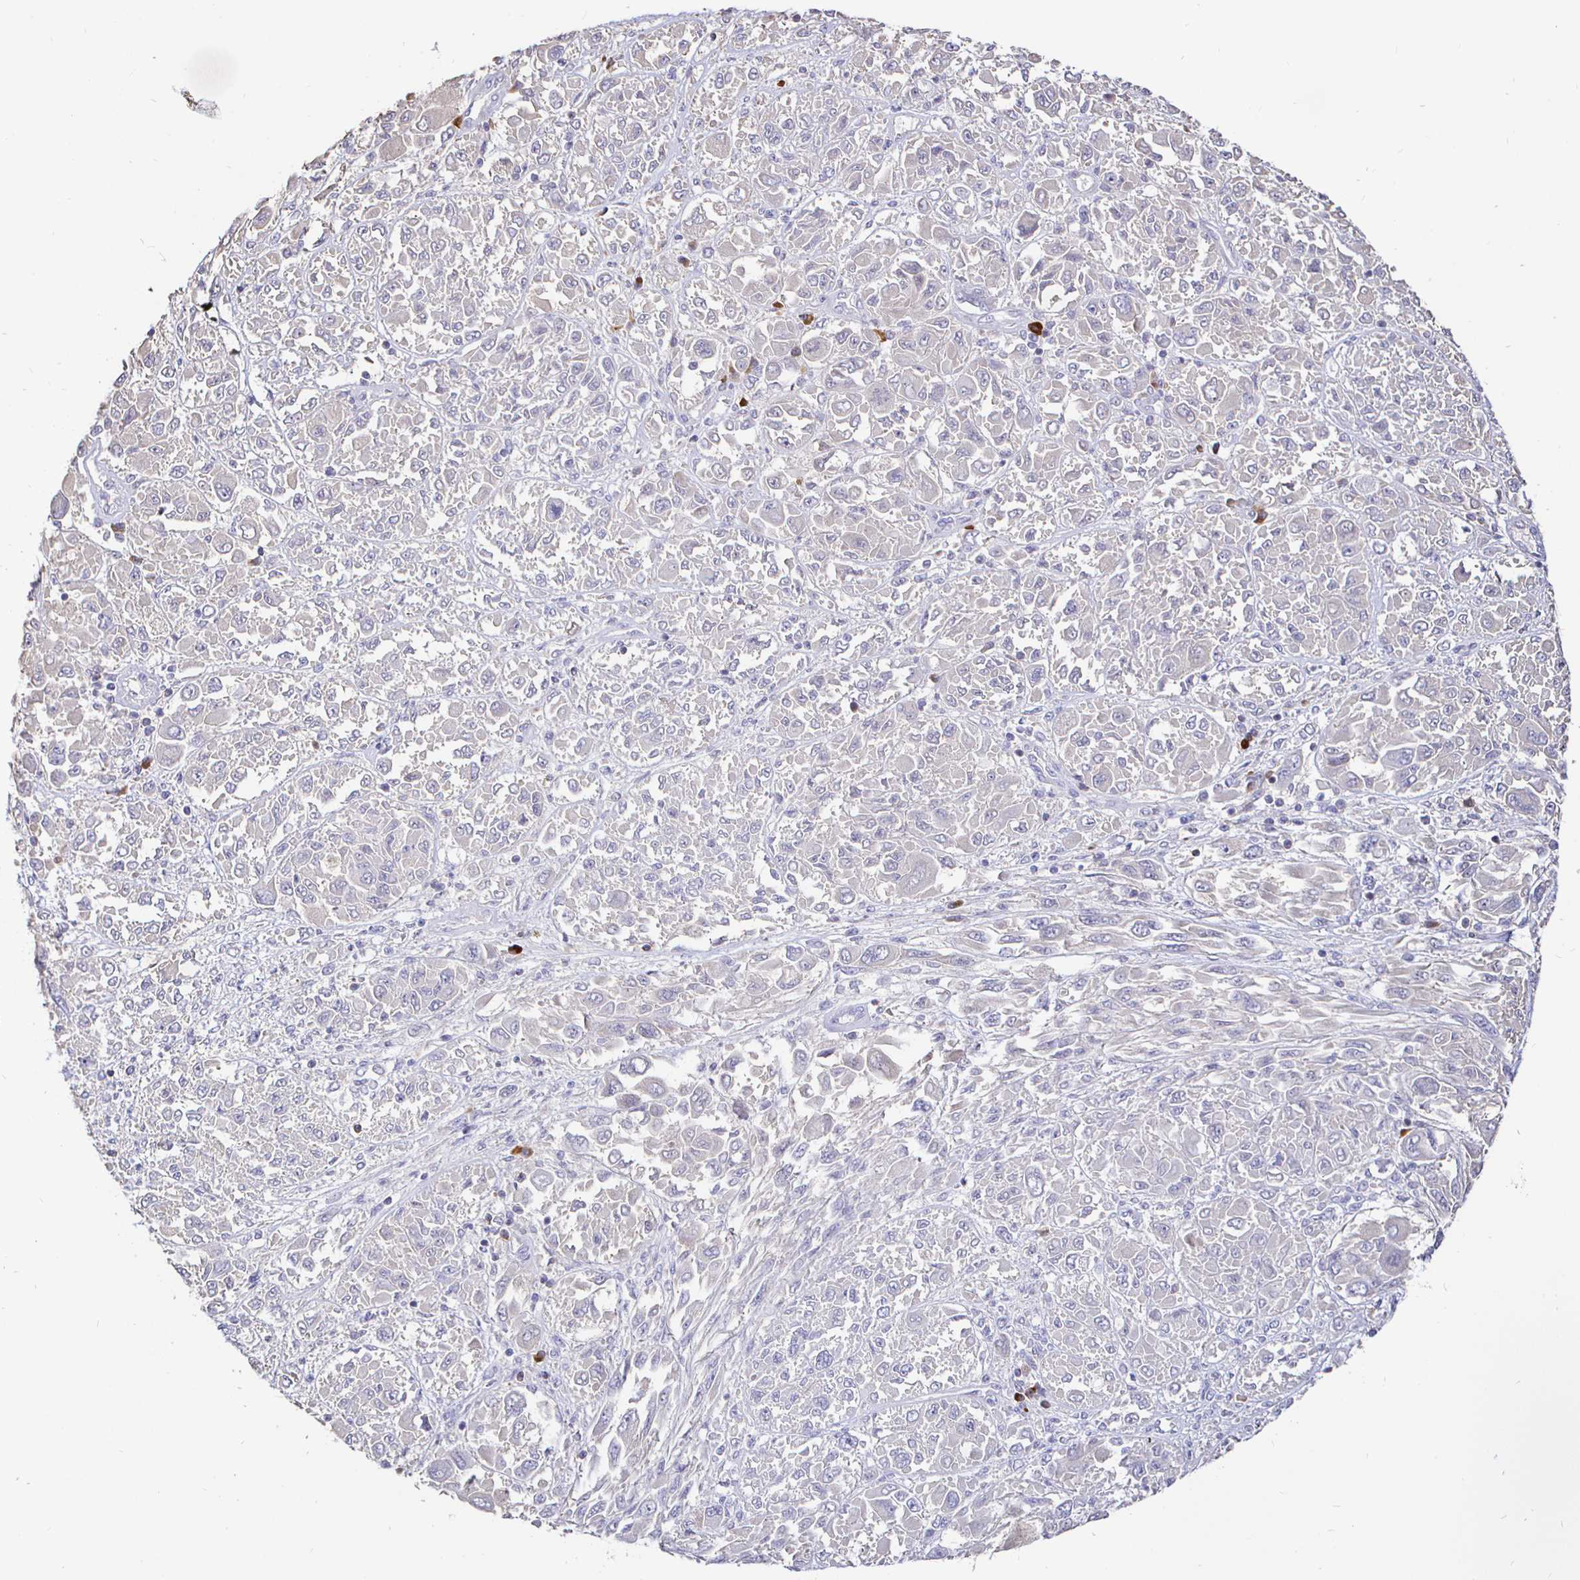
{"staining": {"intensity": "negative", "quantity": "none", "location": "none"}, "tissue": "melanoma", "cell_type": "Tumor cells", "image_type": "cancer", "snomed": [{"axis": "morphology", "description": "Malignant melanoma, NOS"}, {"axis": "topography", "description": "Skin"}], "caption": "IHC histopathology image of neoplastic tissue: melanoma stained with DAB (3,3'-diaminobenzidine) exhibits no significant protein expression in tumor cells.", "gene": "CXCR3", "patient": {"sex": "female", "age": 91}}